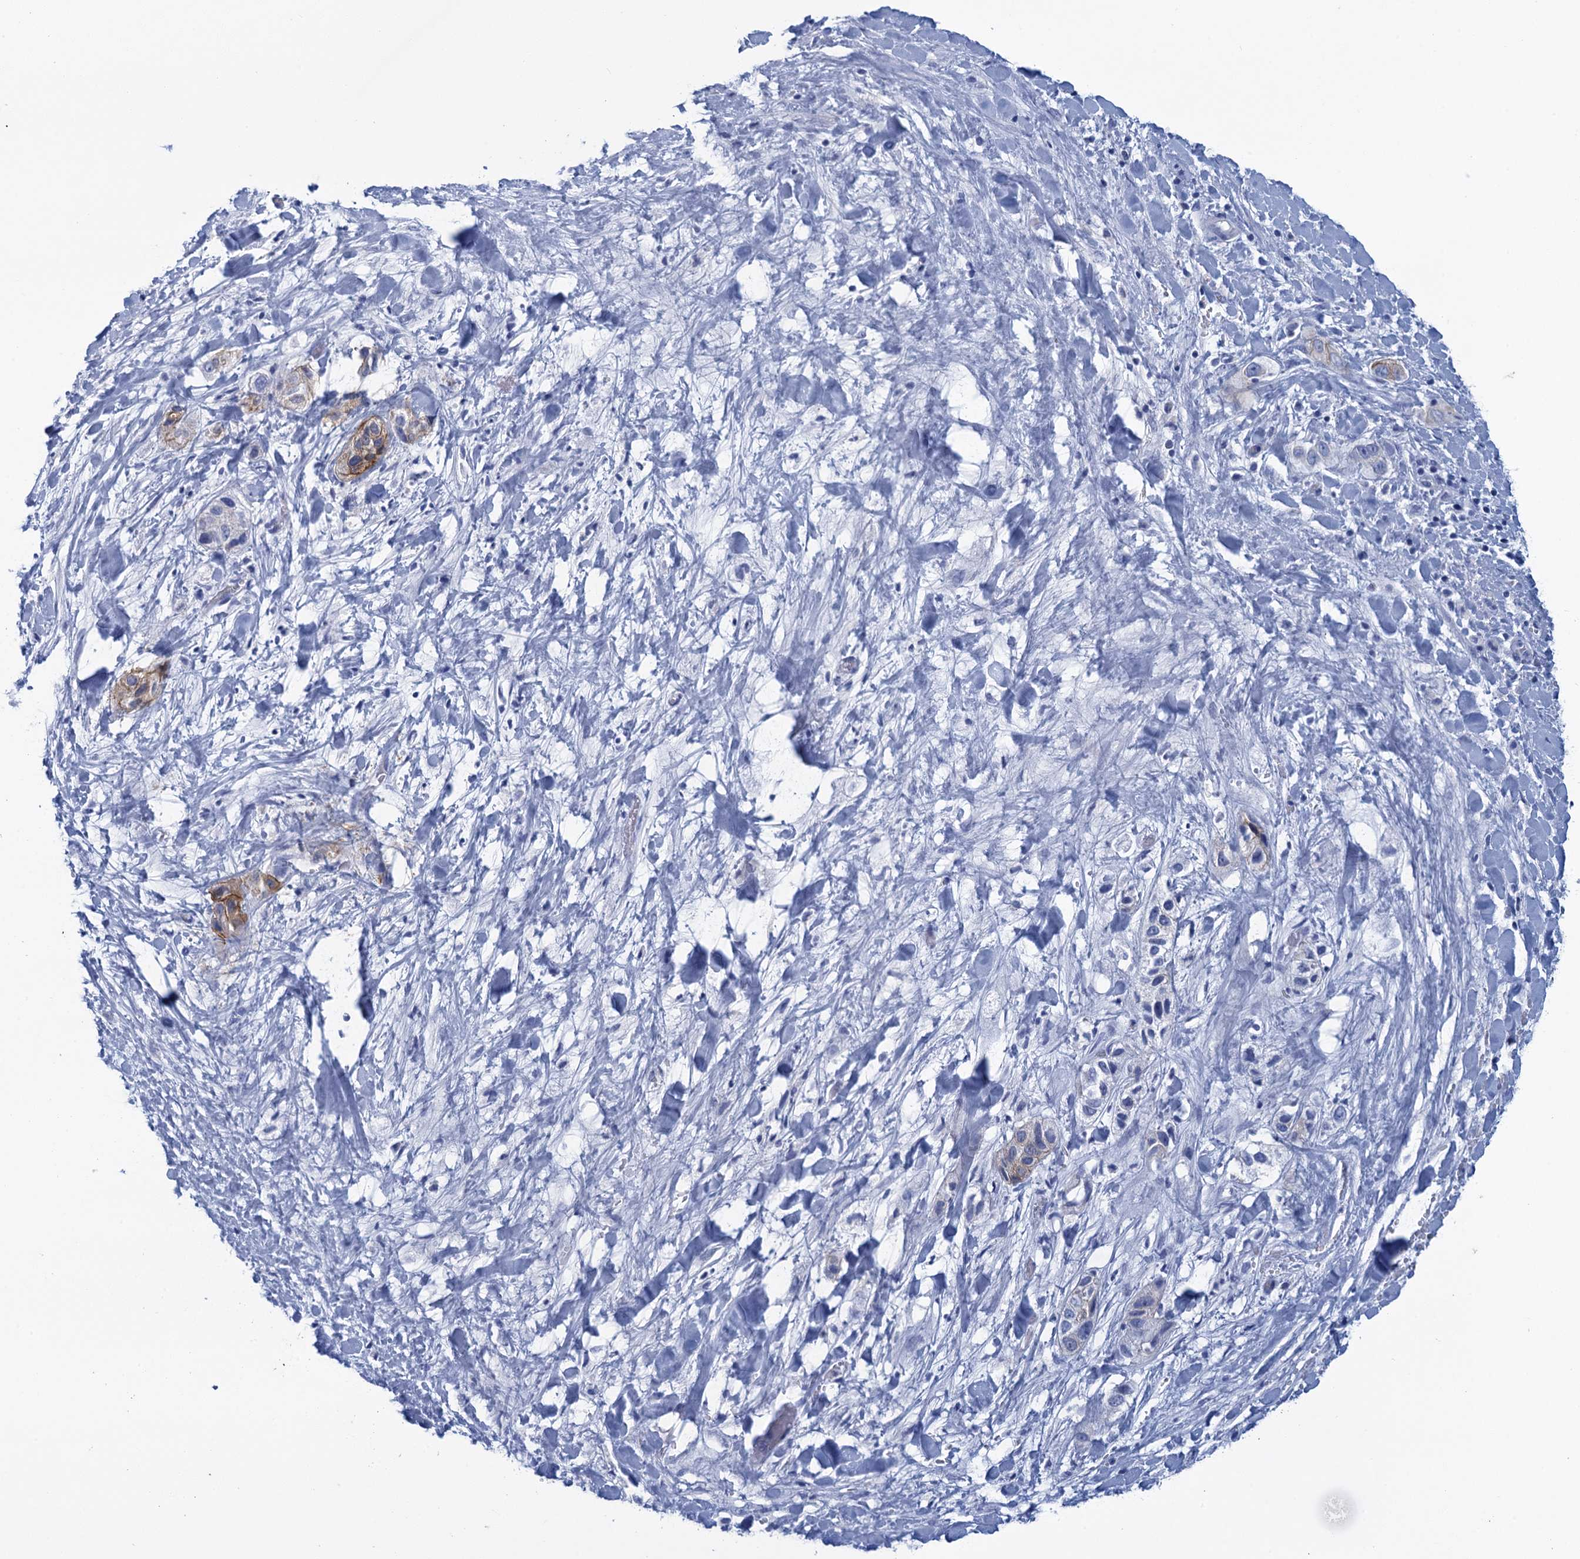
{"staining": {"intensity": "moderate", "quantity": ">75%", "location": "cytoplasmic/membranous"}, "tissue": "liver cancer", "cell_type": "Tumor cells", "image_type": "cancer", "snomed": [{"axis": "morphology", "description": "Cholangiocarcinoma"}, {"axis": "topography", "description": "Liver"}], "caption": "Brown immunohistochemical staining in cholangiocarcinoma (liver) reveals moderate cytoplasmic/membranous positivity in about >75% of tumor cells.", "gene": "SCEL", "patient": {"sex": "female", "age": 52}}